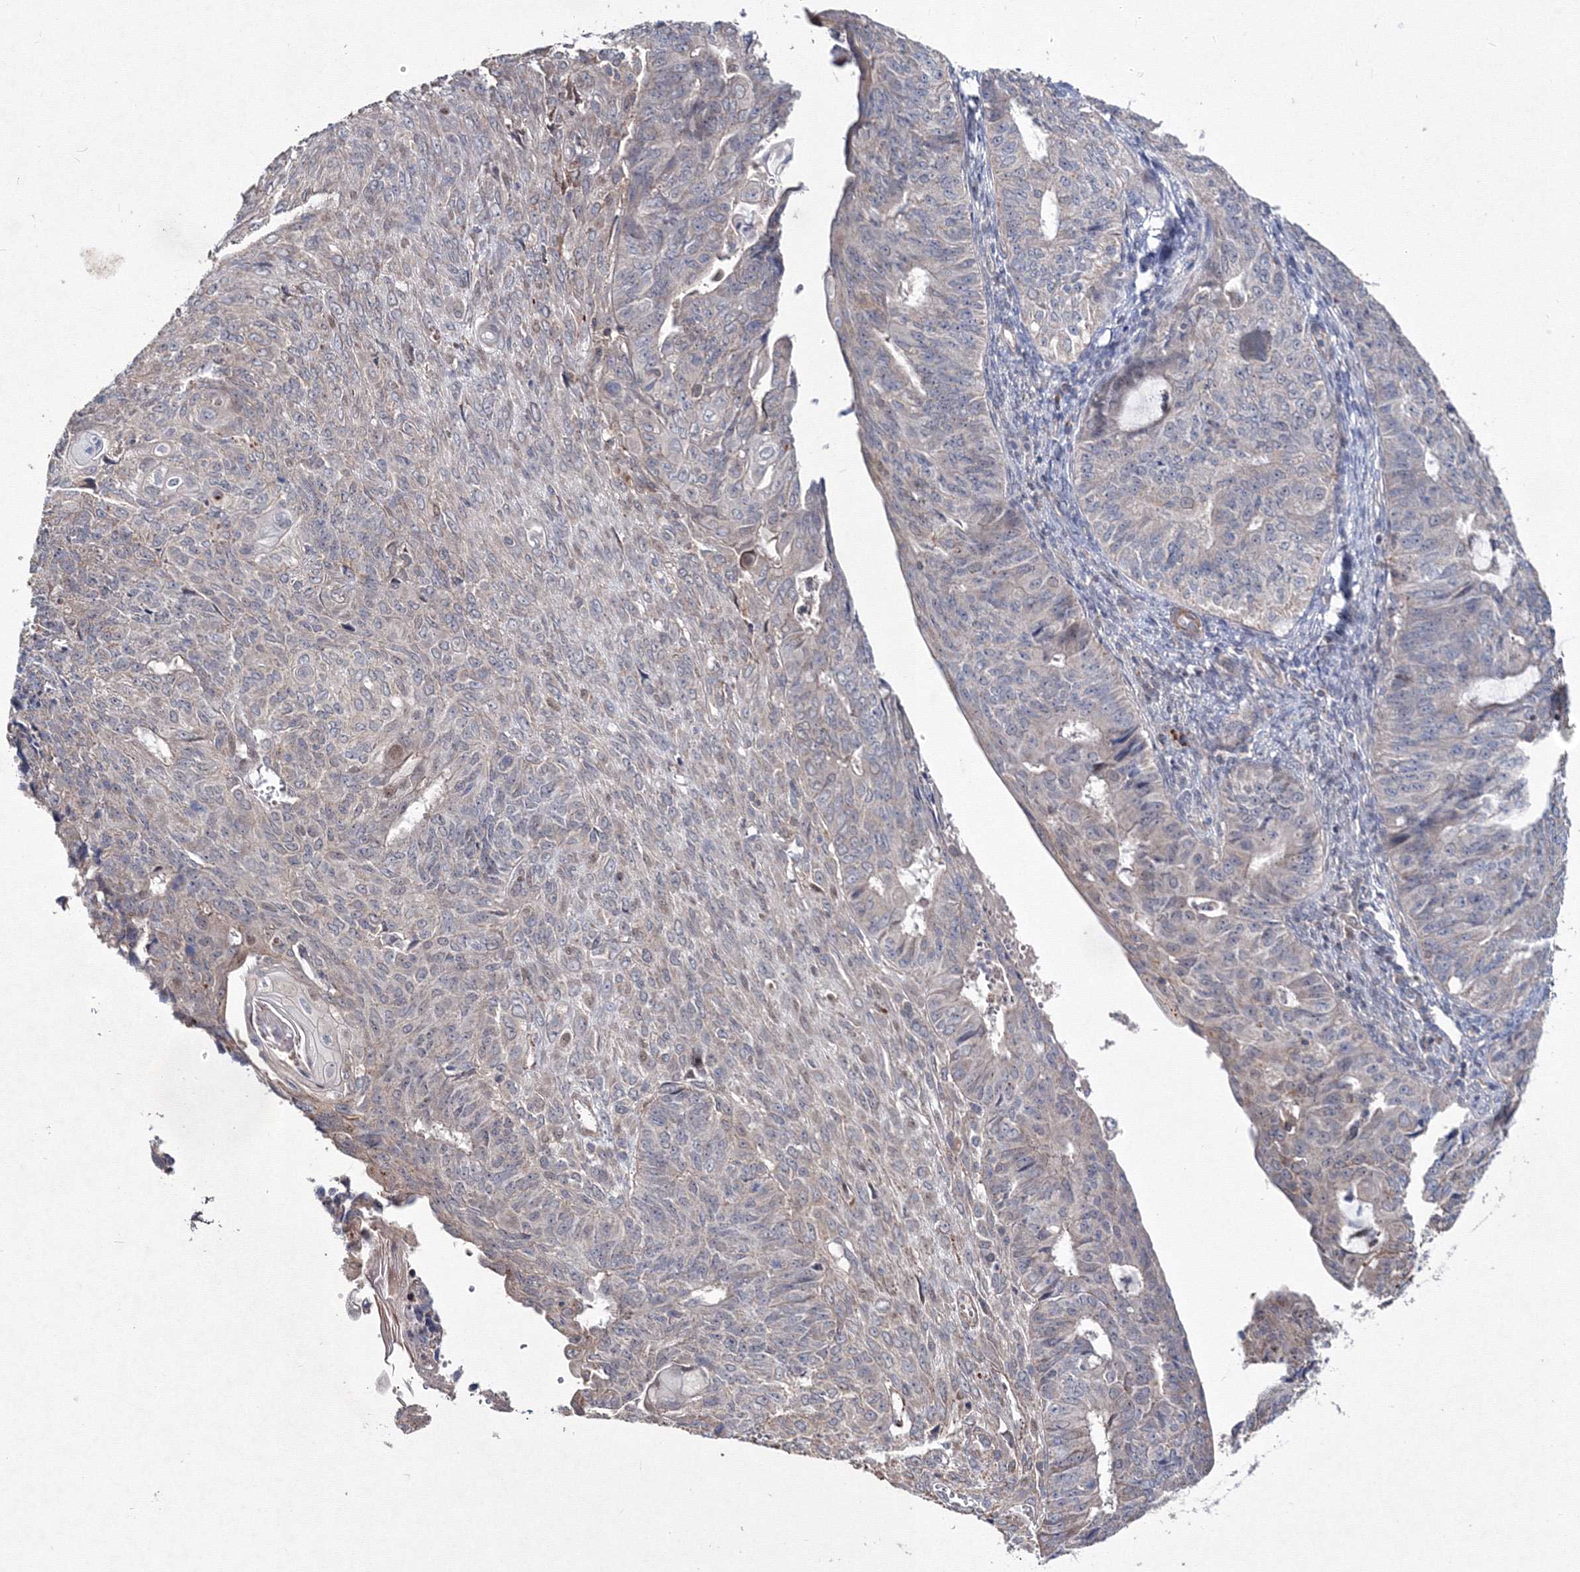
{"staining": {"intensity": "negative", "quantity": "none", "location": "none"}, "tissue": "endometrial cancer", "cell_type": "Tumor cells", "image_type": "cancer", "snomed": [{"axis": "morphology", "description": "Adenocarcinoma, NOS"}, {"axis": "topography", "description": "Endometrium"}], "caption": "This is an IHC image of adenocarcinoma (endometrial). There is no expression in tumor cells.", "gene": "PPP2R2B", "patient": {"sex": "female", "age": 32}}